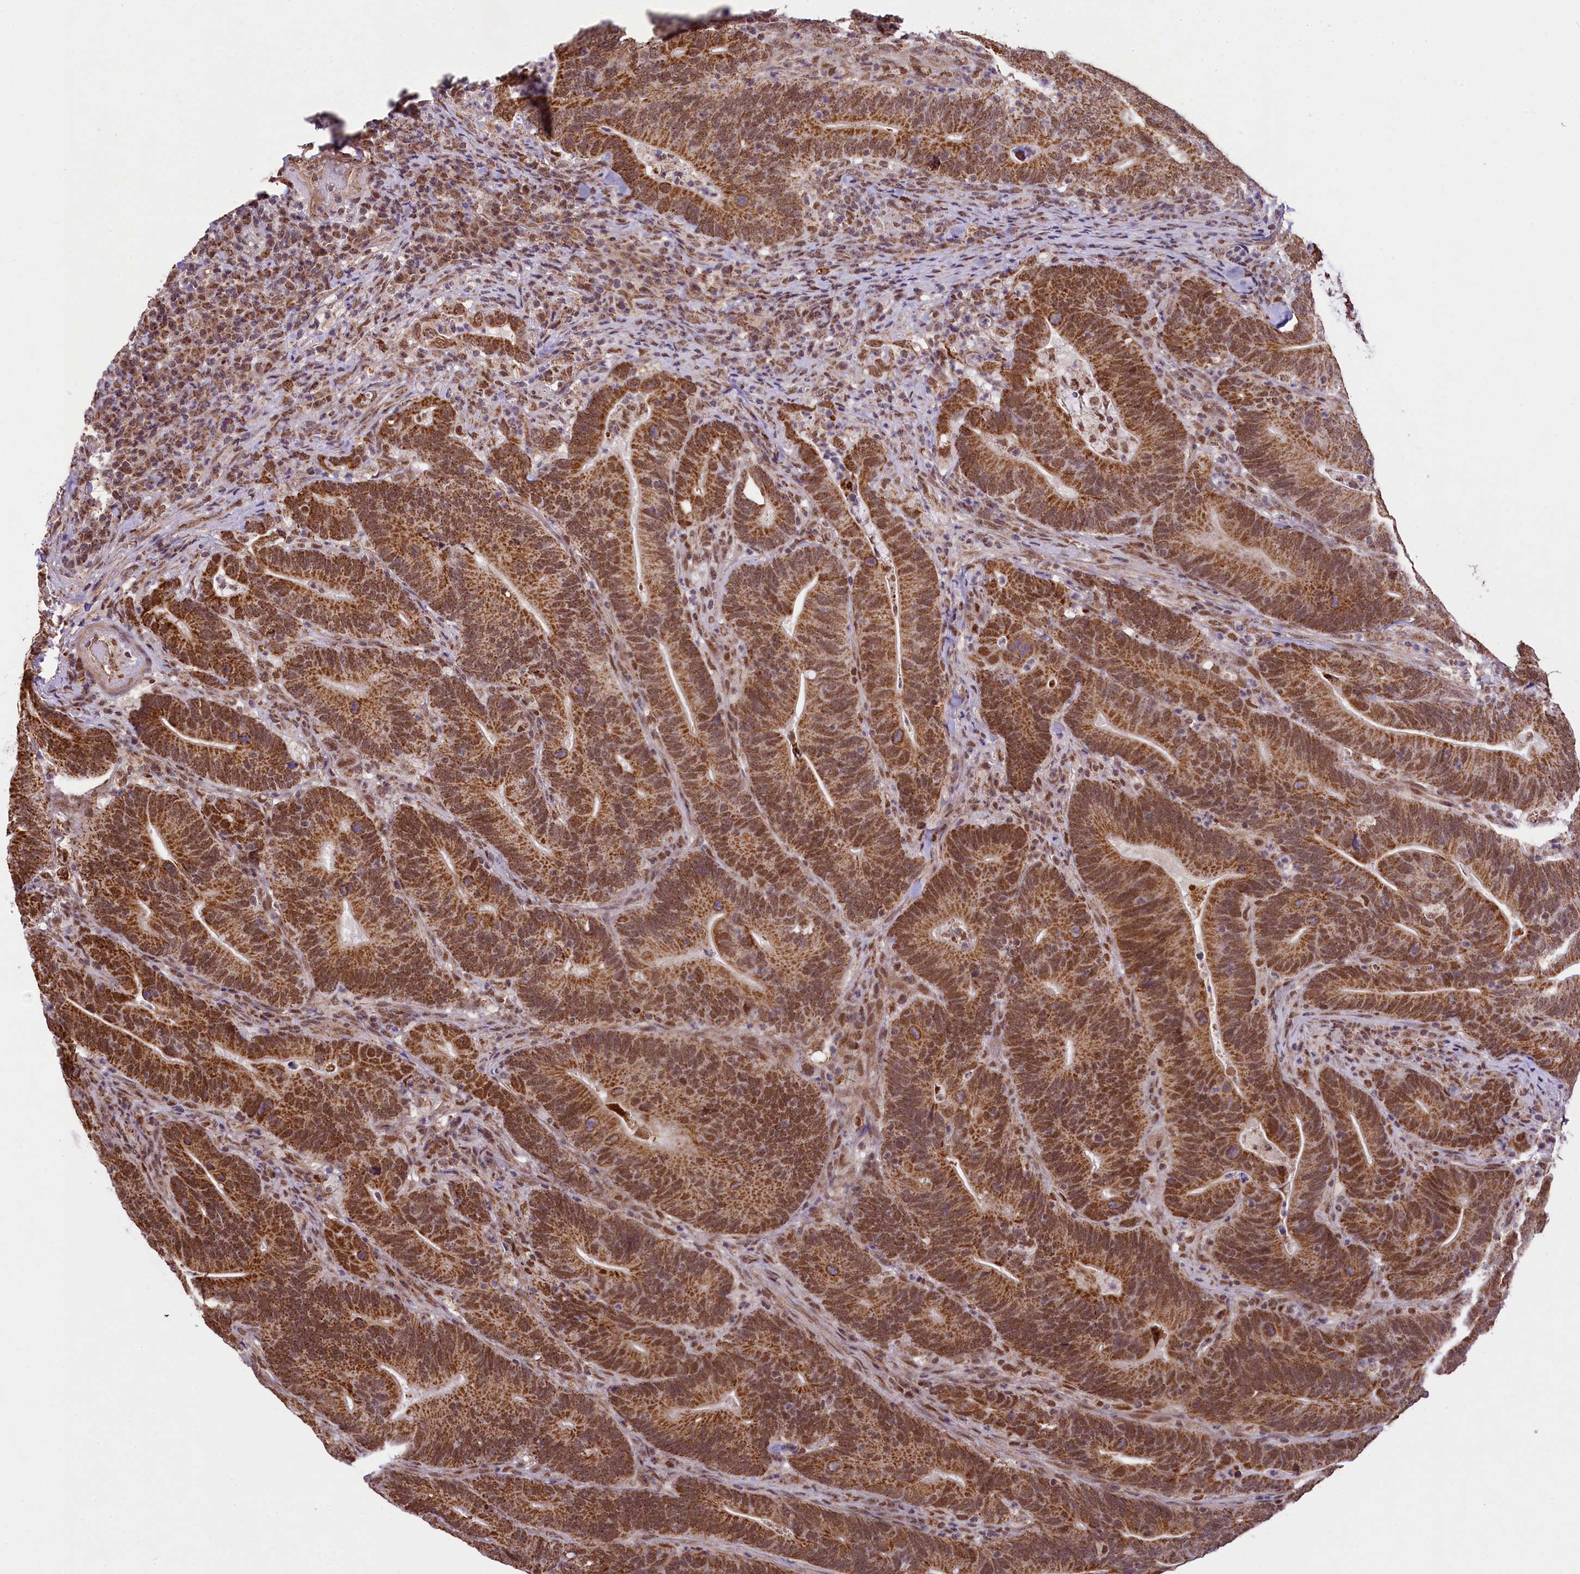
{"staining": {"intensity": "strong", "quantity": ">75%", "location": "cytoplasmic/membranous,nuclear"}, "tissue": "colorectal cancer", "cell_type": "Tumor cells", "image_type": "cancer", "snomed": [{"axis": "morphology", "description": "Adenocarcinoma, NOS"}, {"axis": "topography", "description": "Colon"}], "caption": "This is a micrograph of IHC staining of adenocarcinoma (colorectal), which shows strong positivity in the cytoplasmic/membranous and nuclear of tumor cells.", "gene": "PAF1", "patient": {"sex": "female", "age": 66}}